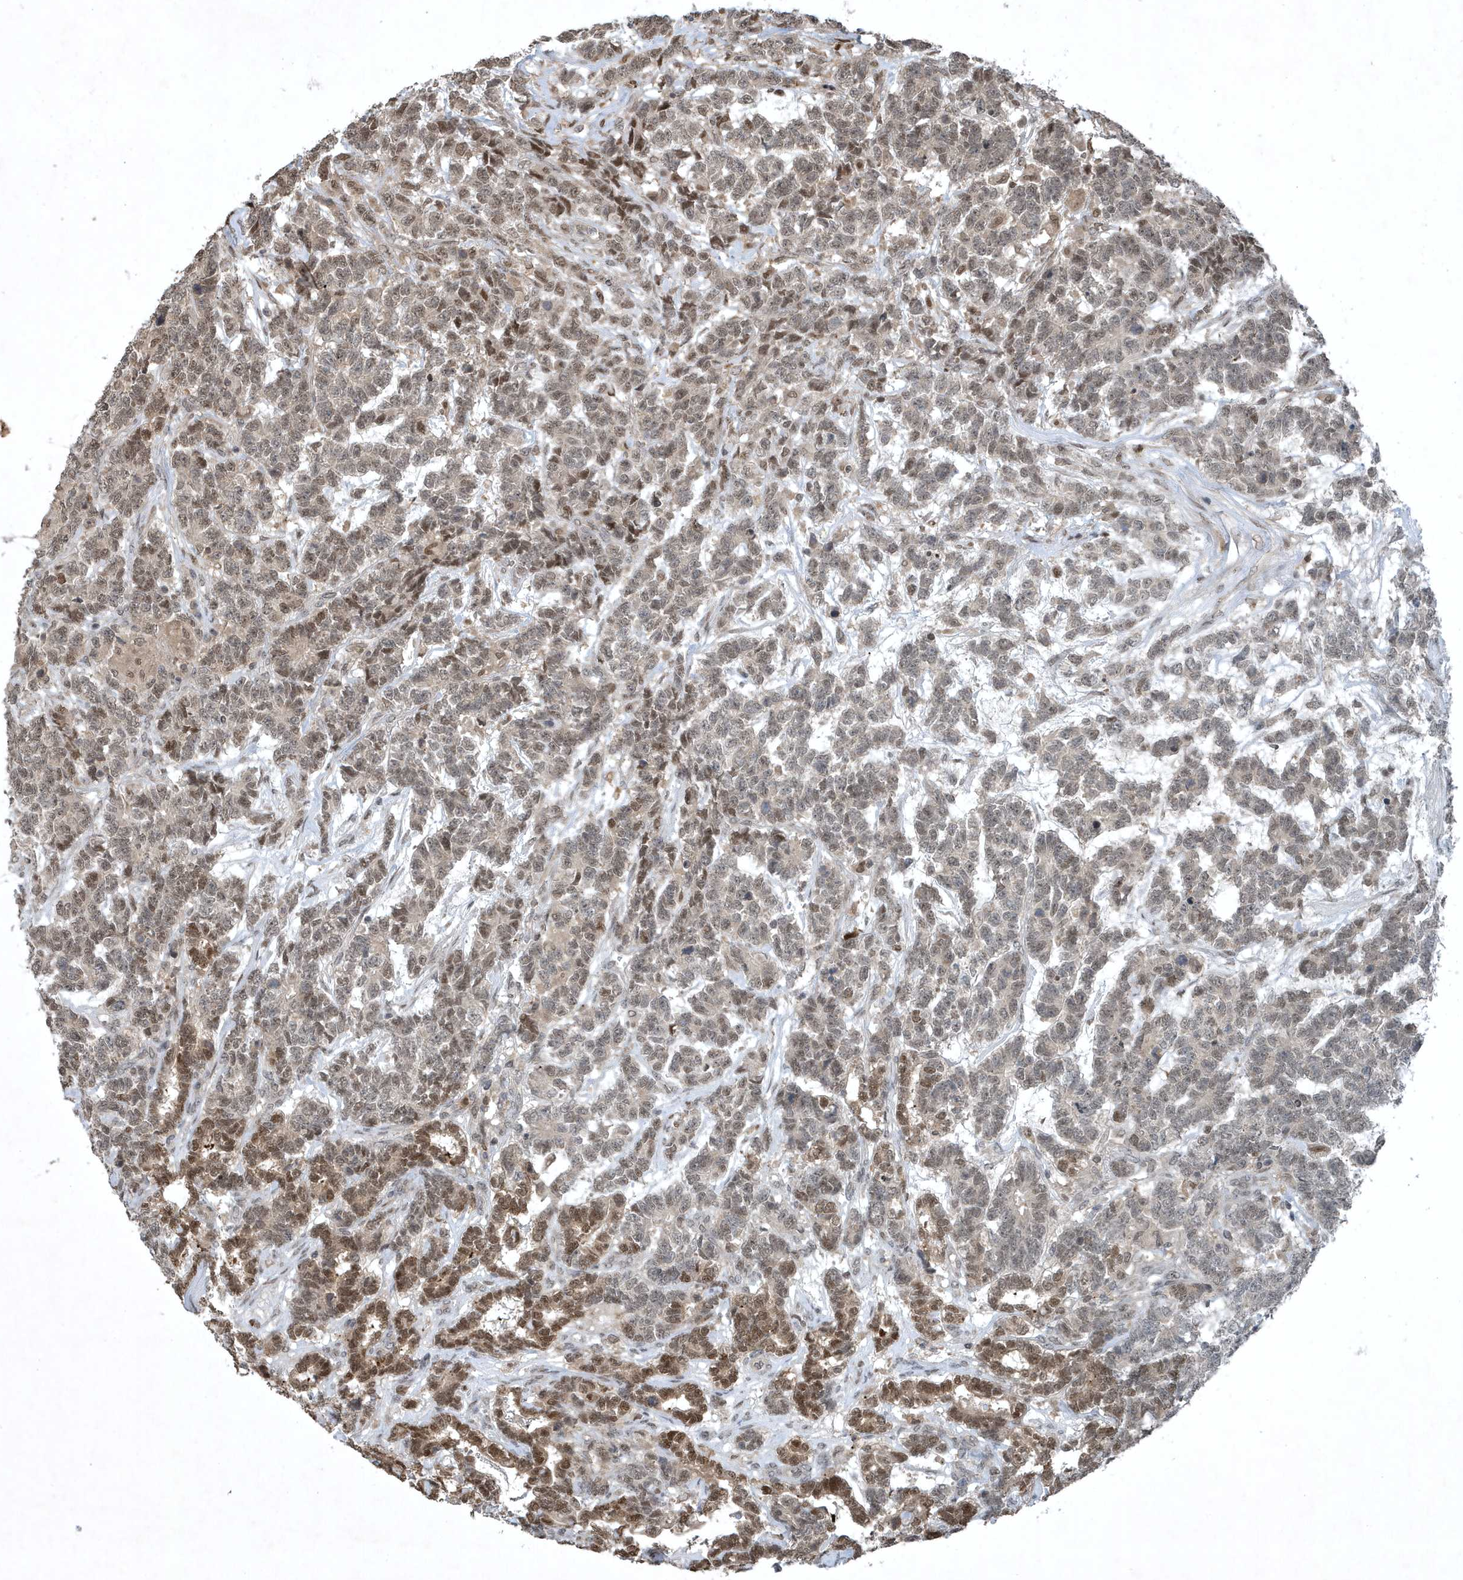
{"staining": {"intensity": "moderate", "quantity": "25%-75%", "location": "nuclear"}, "tissue": "testis cancer", "cell_type": "Tumor cells", "image_type": "cancer", "snomed": [{"axis": "morphology", "description": "Carcinoma, Embryonal, NOS"}, {"axis": "topography", "description": "Testis"}], "caption": "DAB immunohistochemical staining of testis cancer (embryonal carcinoma) reveals moderate nuclear protein expression in about 25%-75% of tumor cells.", "gene": "HSPA1A", "patient": {"sex": "male", "age": 26}}